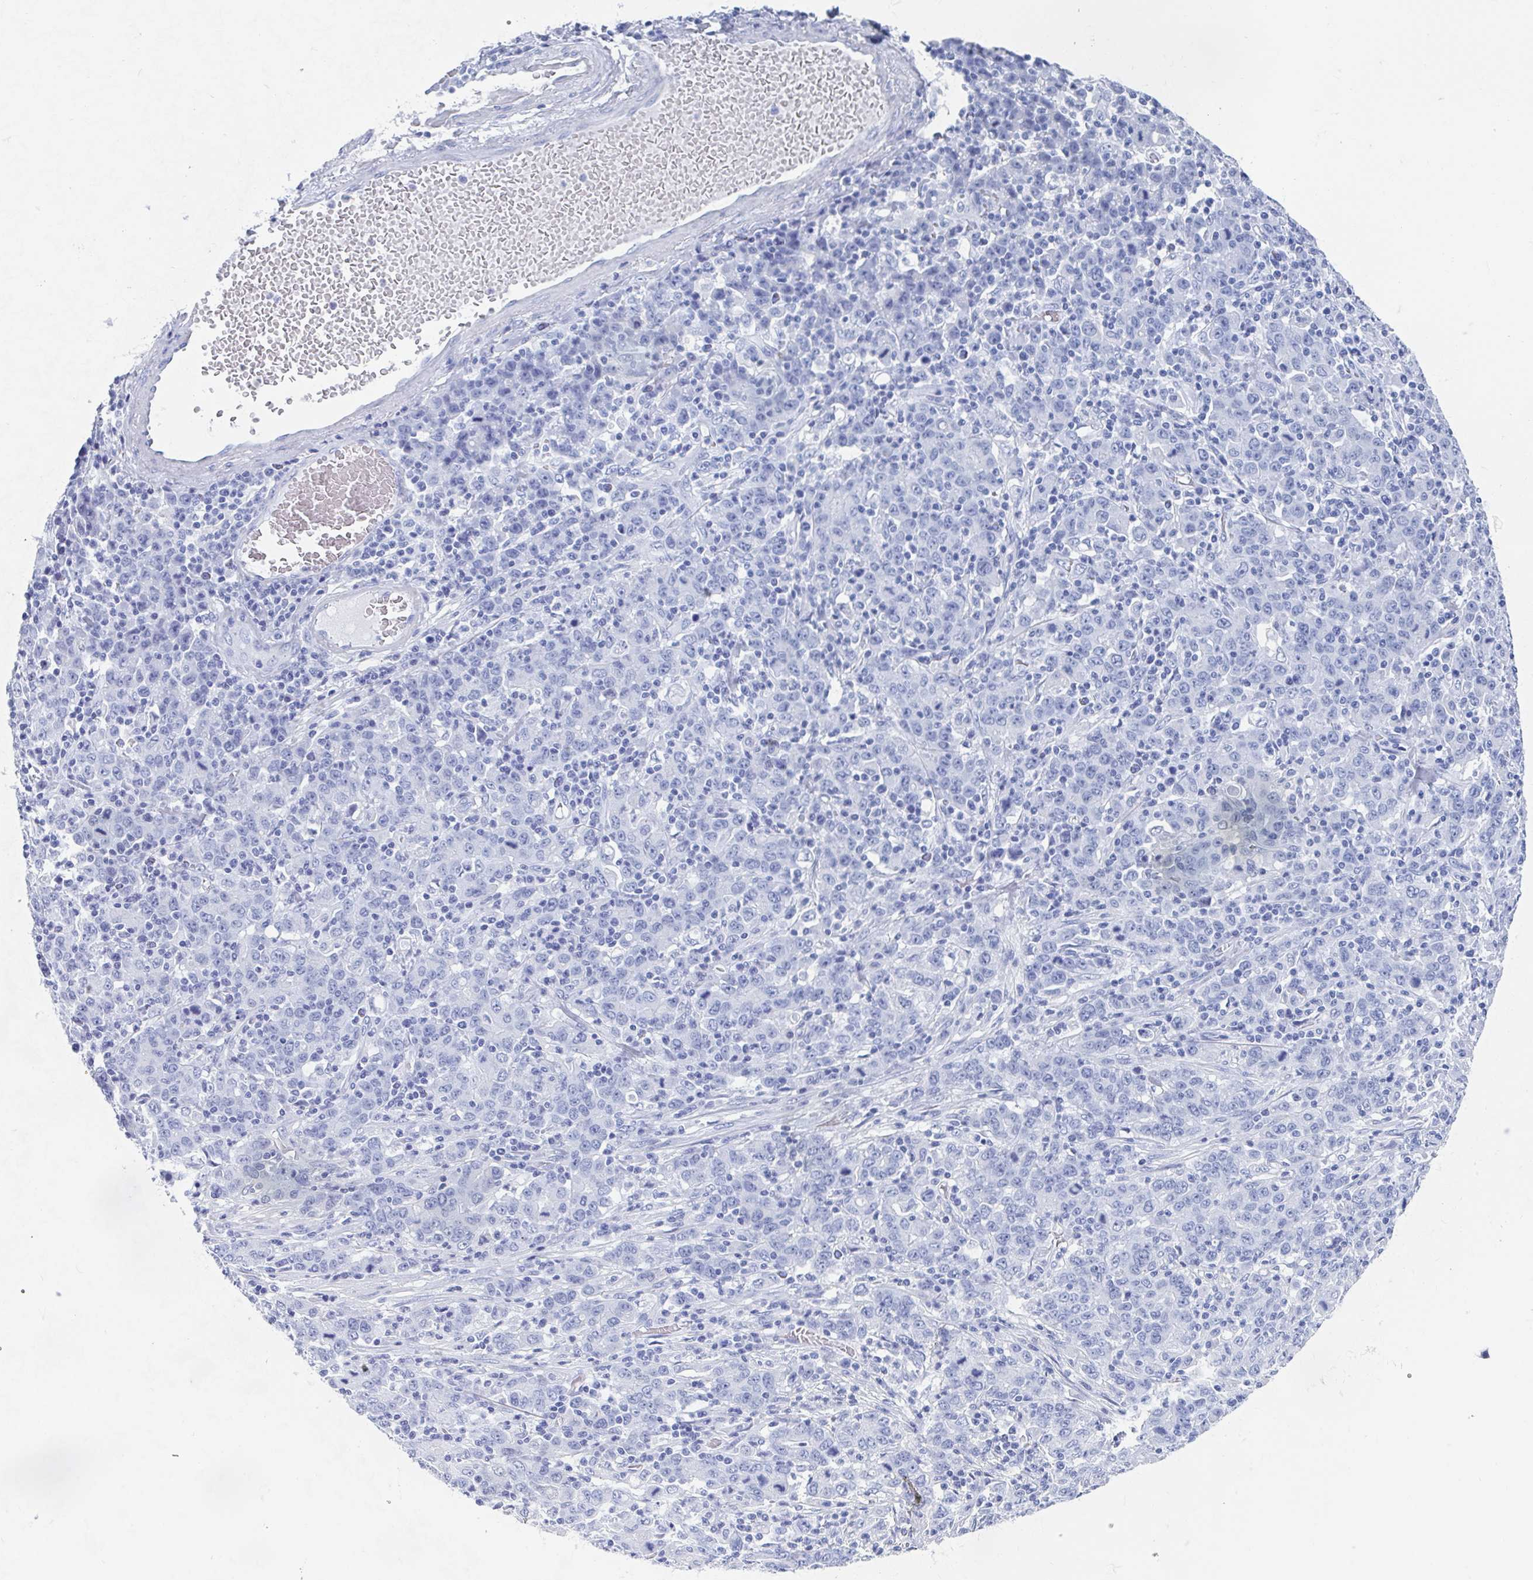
{"staining": {"intensity": "negative", "quantity": "none", "location": "none"}, "tissue": "stomach cancer", "cell_type": "Tumor cells", "image_type": "cancer", "snomed": [{"axis": "morphology", "description": "Adenocarcinoma, NOS"}, {"axis": "topography", "description": "Stomach, upper"}], "caption": "The immunohistochemistry micrograph has no significant staining in tumor cells of stomach cancer (adenocarcinoma) tissue.", "gene": "C10orf53", "patient": {"sex": "male", "age": 69}}